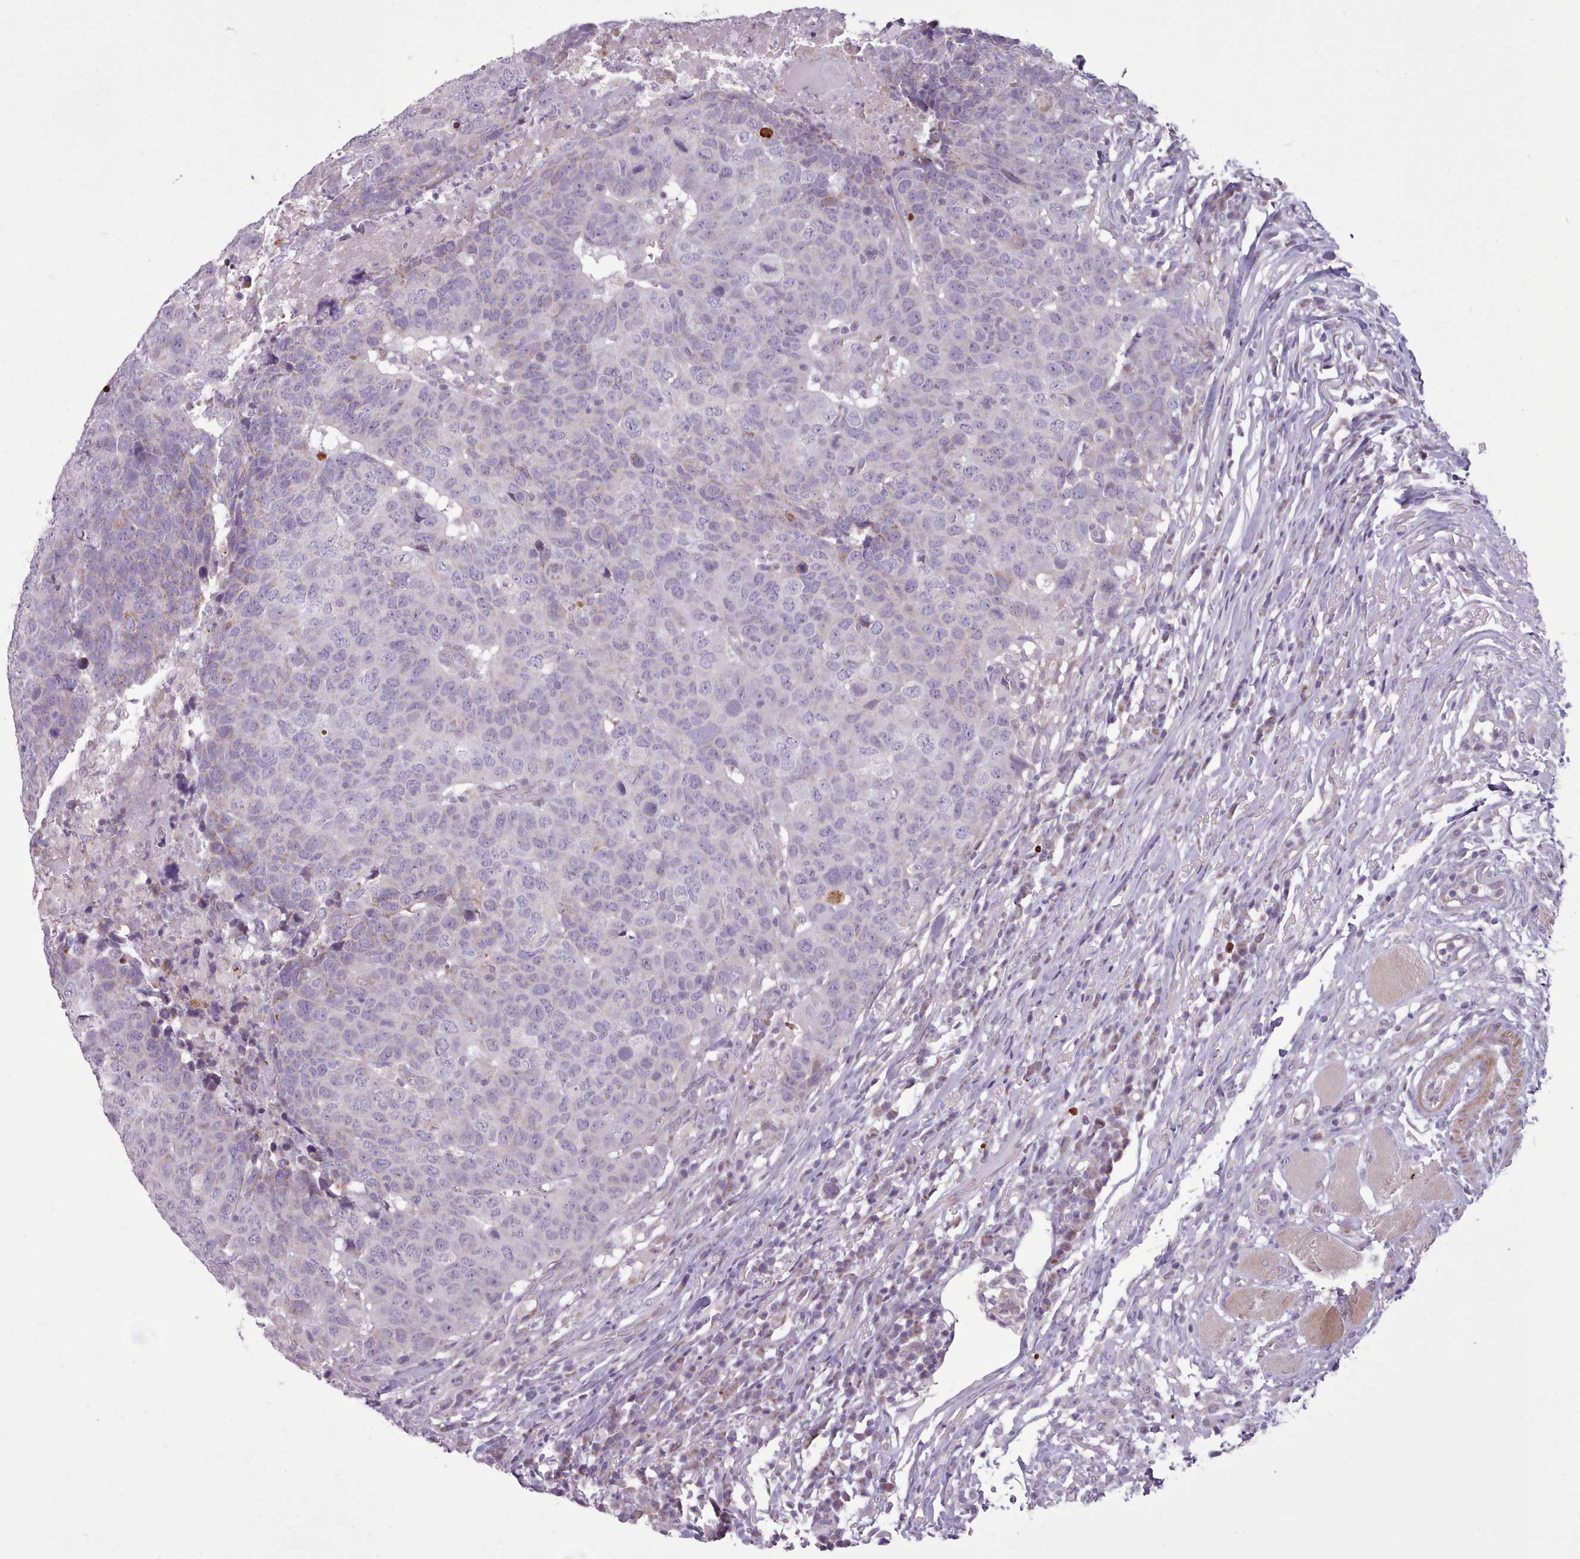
{"staining": {"intensity": "negative", "quantity": "none", "location": "none"}, "tissue": "head and neck cancer", "cell_type": "Tumor cells", "image_type": "cancer", "snomed": [{"axis": "morphology", "description": "Normal tissue, NOS"}, {"axis": "morphology", "description": "Squamous cell carcinoma, NOS"}, {"axis": "topography", "description": "Skeletal muscle"}, {"axis": "topography", "description": "Vascular tissue"}, {"axis": "topography", "description": "Peripheral nerve tissue"}, {"axis": "topography", "description": "Head-Neck"}], "caption": "Immunohistochemical staining of human head and neck cancer exhibits no significant positivity in tumor cells. The staining was performed using DAB (3,3'-diaminobenzidine) to visualize the protein expression in brown, while the nuclei were stained in blue with hematoxylin (Magnification: 20x).", "gene": "AVL9", "patient": {"sex": "male", "age": 66}}